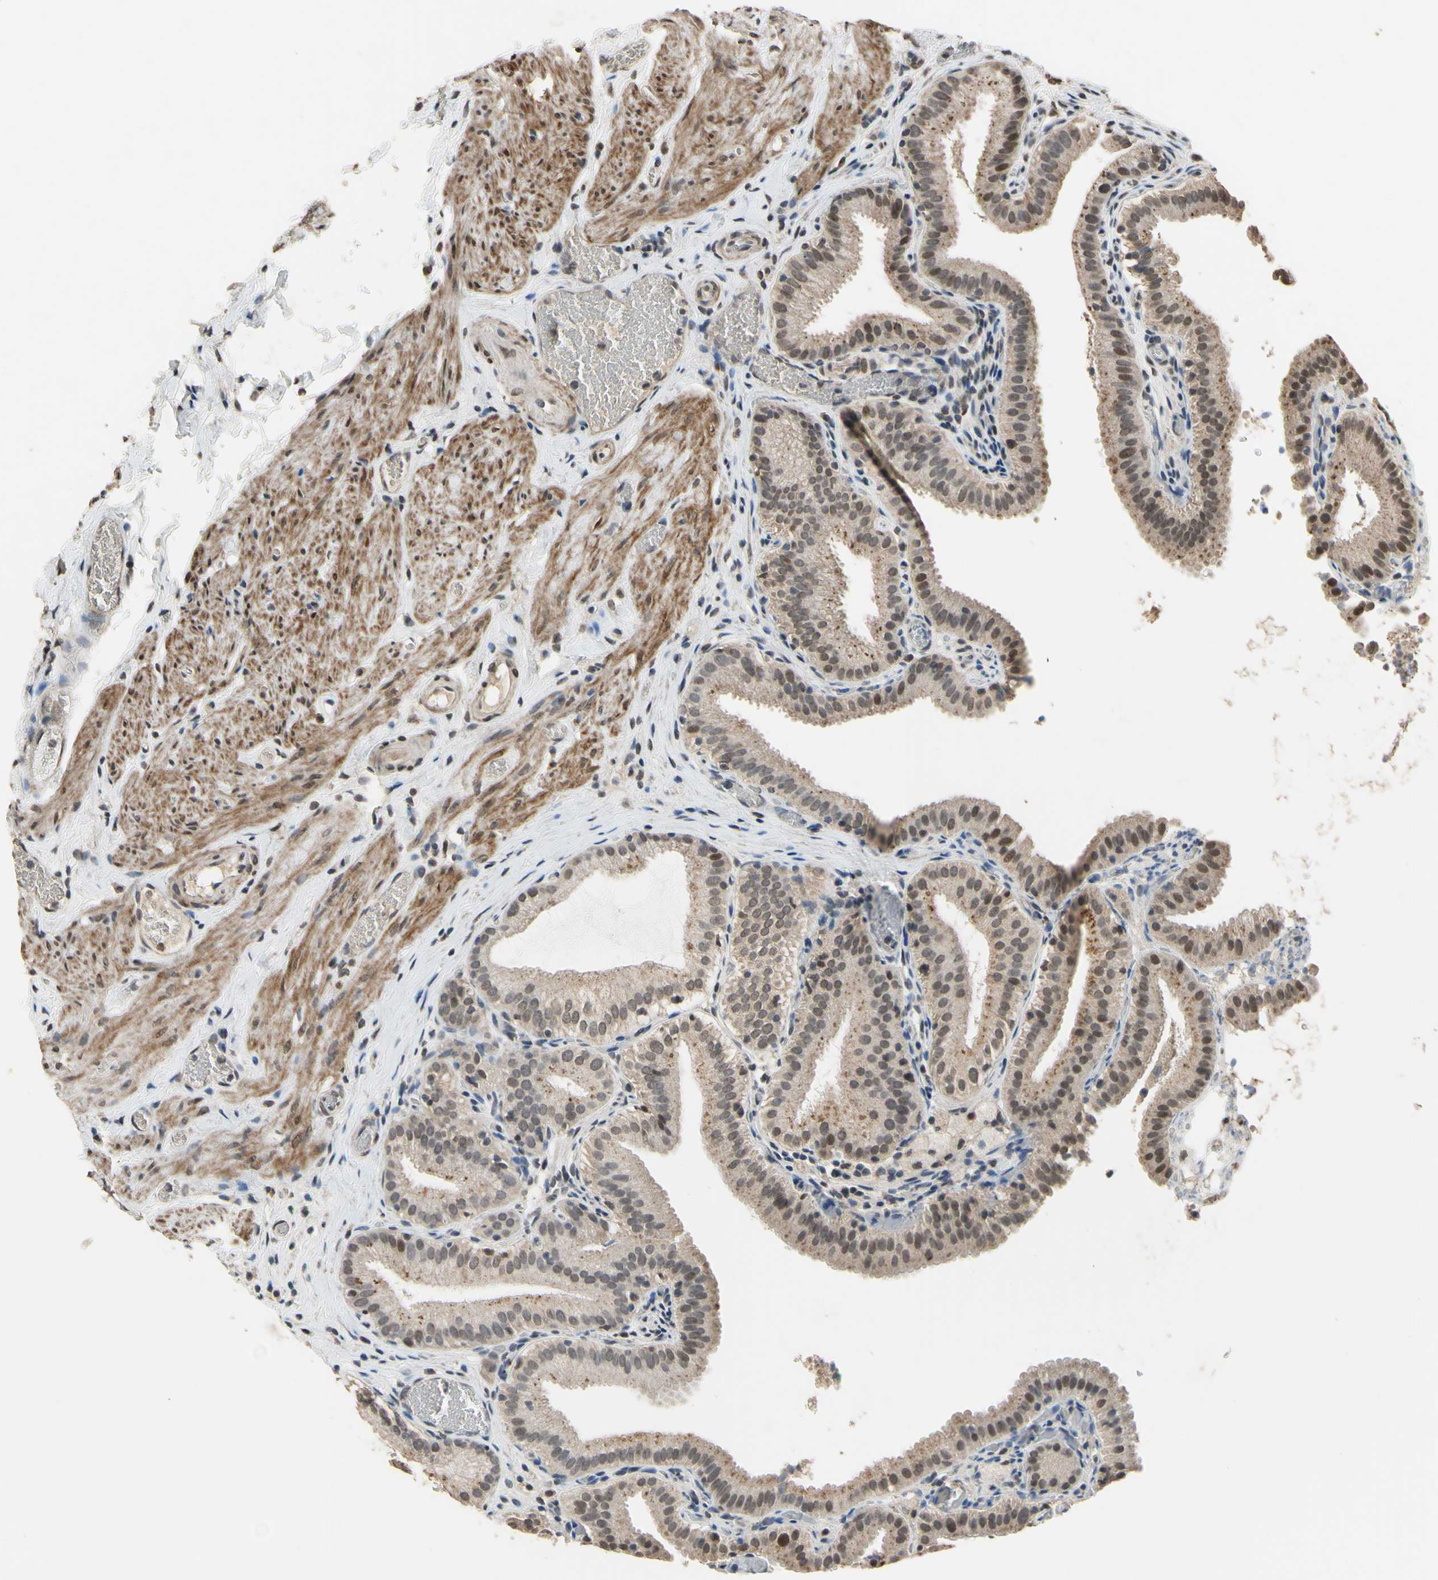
{"staining": {"intensity": "moderate", "quantity": ">75%", "location": "nuclear"}, "tissue": "gallbladder", "cell_type": "Glandular cells", "image_type": "normal", "snomed": [{"axis": "morphology", "description": "Normal tissue, NOS"}, {"axis": "topography", "description": "Gallbladder"}], "caption": "IHC of normal gallbladder demonstrates medium levels of moderate nuclear staining in approximately >75% of glandular cells.", "gene": "ZNF174", "patient": {"sex": "male", "age": 54}}